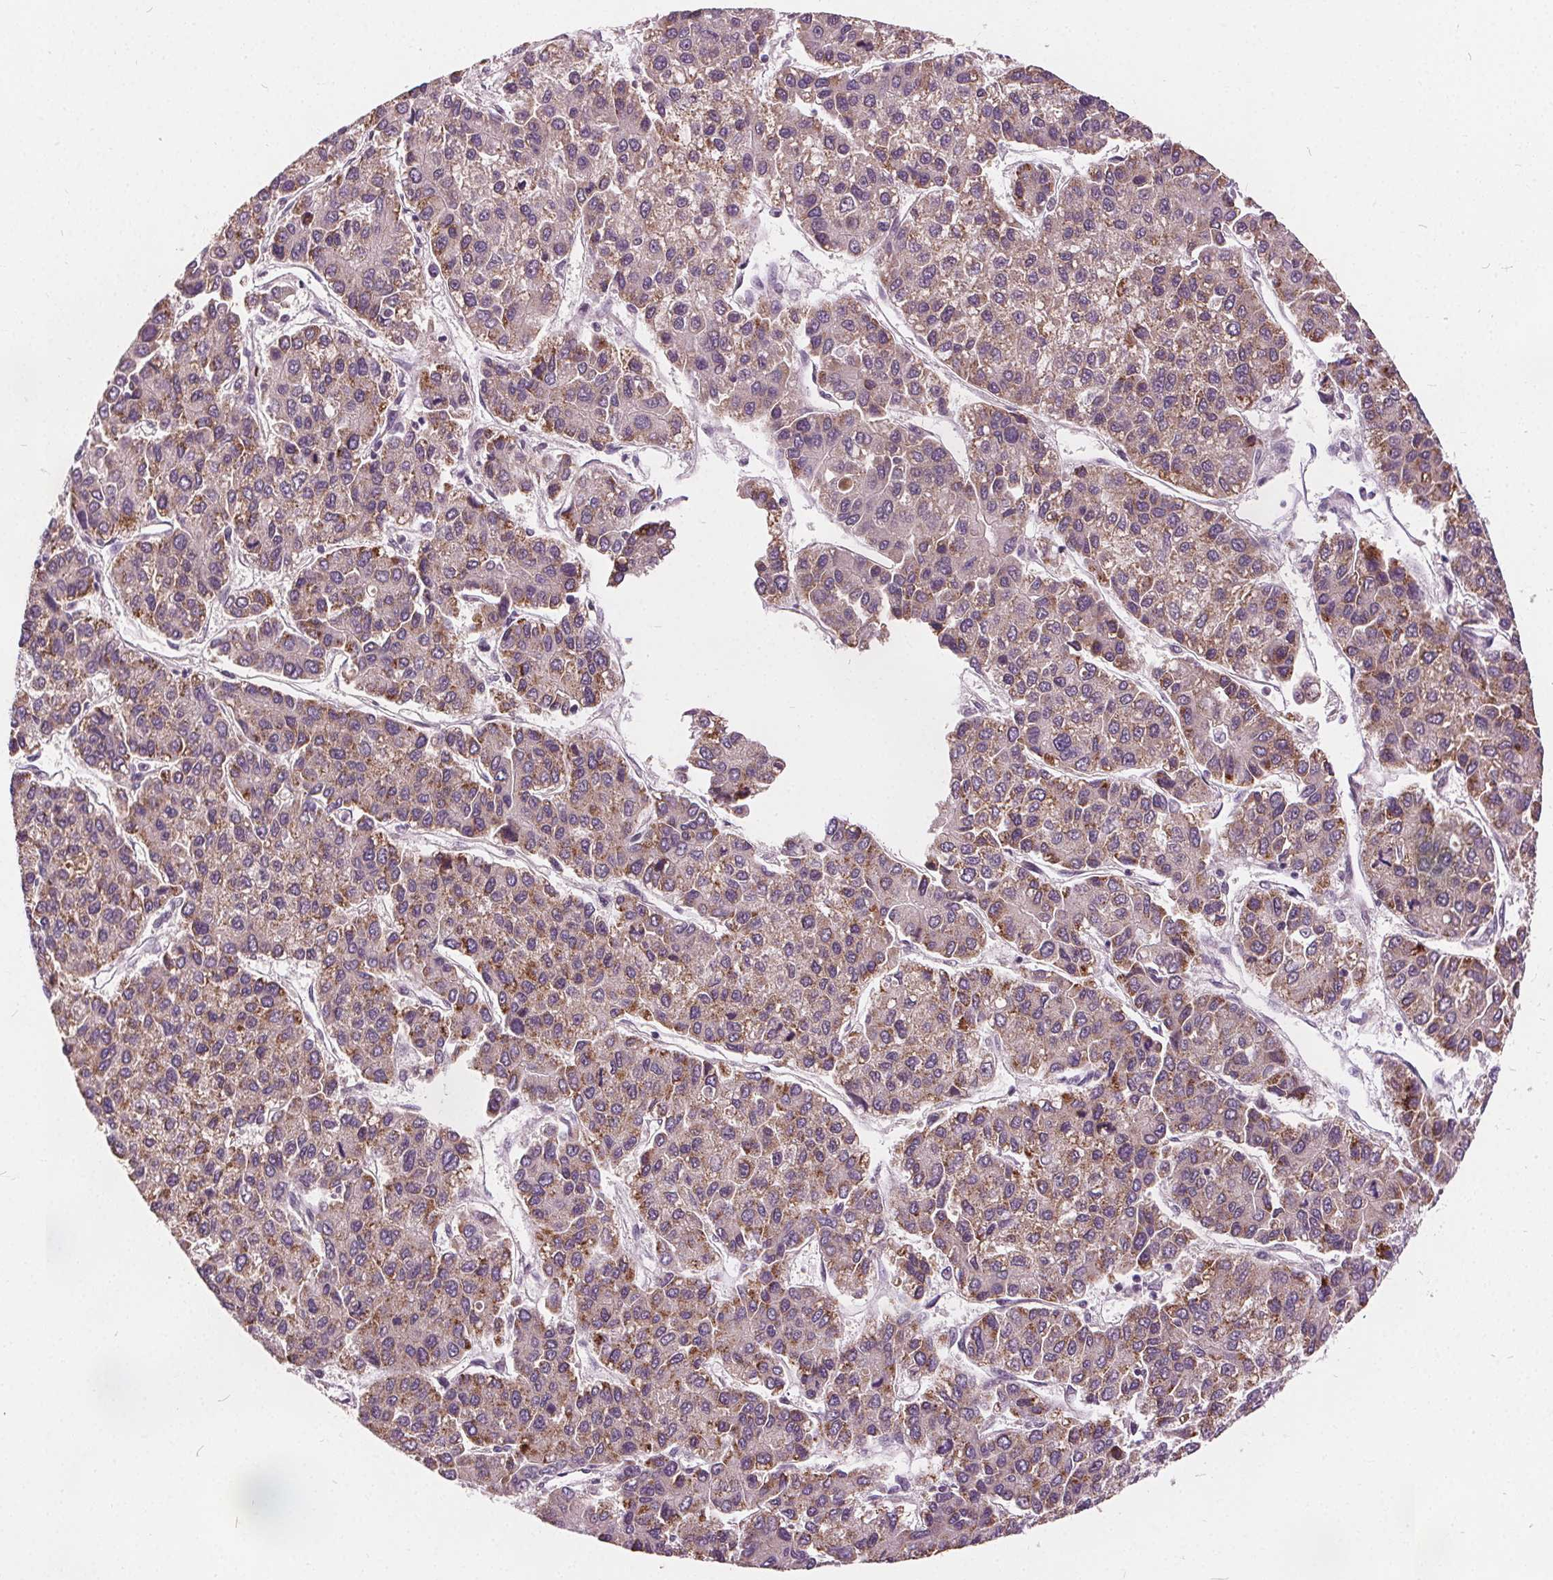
{"staining": {"intensity": "moderate", "quantity": "<25%", "location": "cytoplasmic/membranous"}, "tissue": "liver cancer", "cell_type": "Tumor cells", "image_type": "cancer", "snomed": [{"axis": "morphology", "description": "Carcinoma, Hepatocellular, NOS"}, {"axis": "topography", "description": "Liver"}], "caption": "A brown stain labels moderate cytoplasmic/membranous staining of a protein in human liver hepatocellular carcinoma tumor cells.", "gene": "ACOX2", "patient": {"sex": "female", "age": 66}}